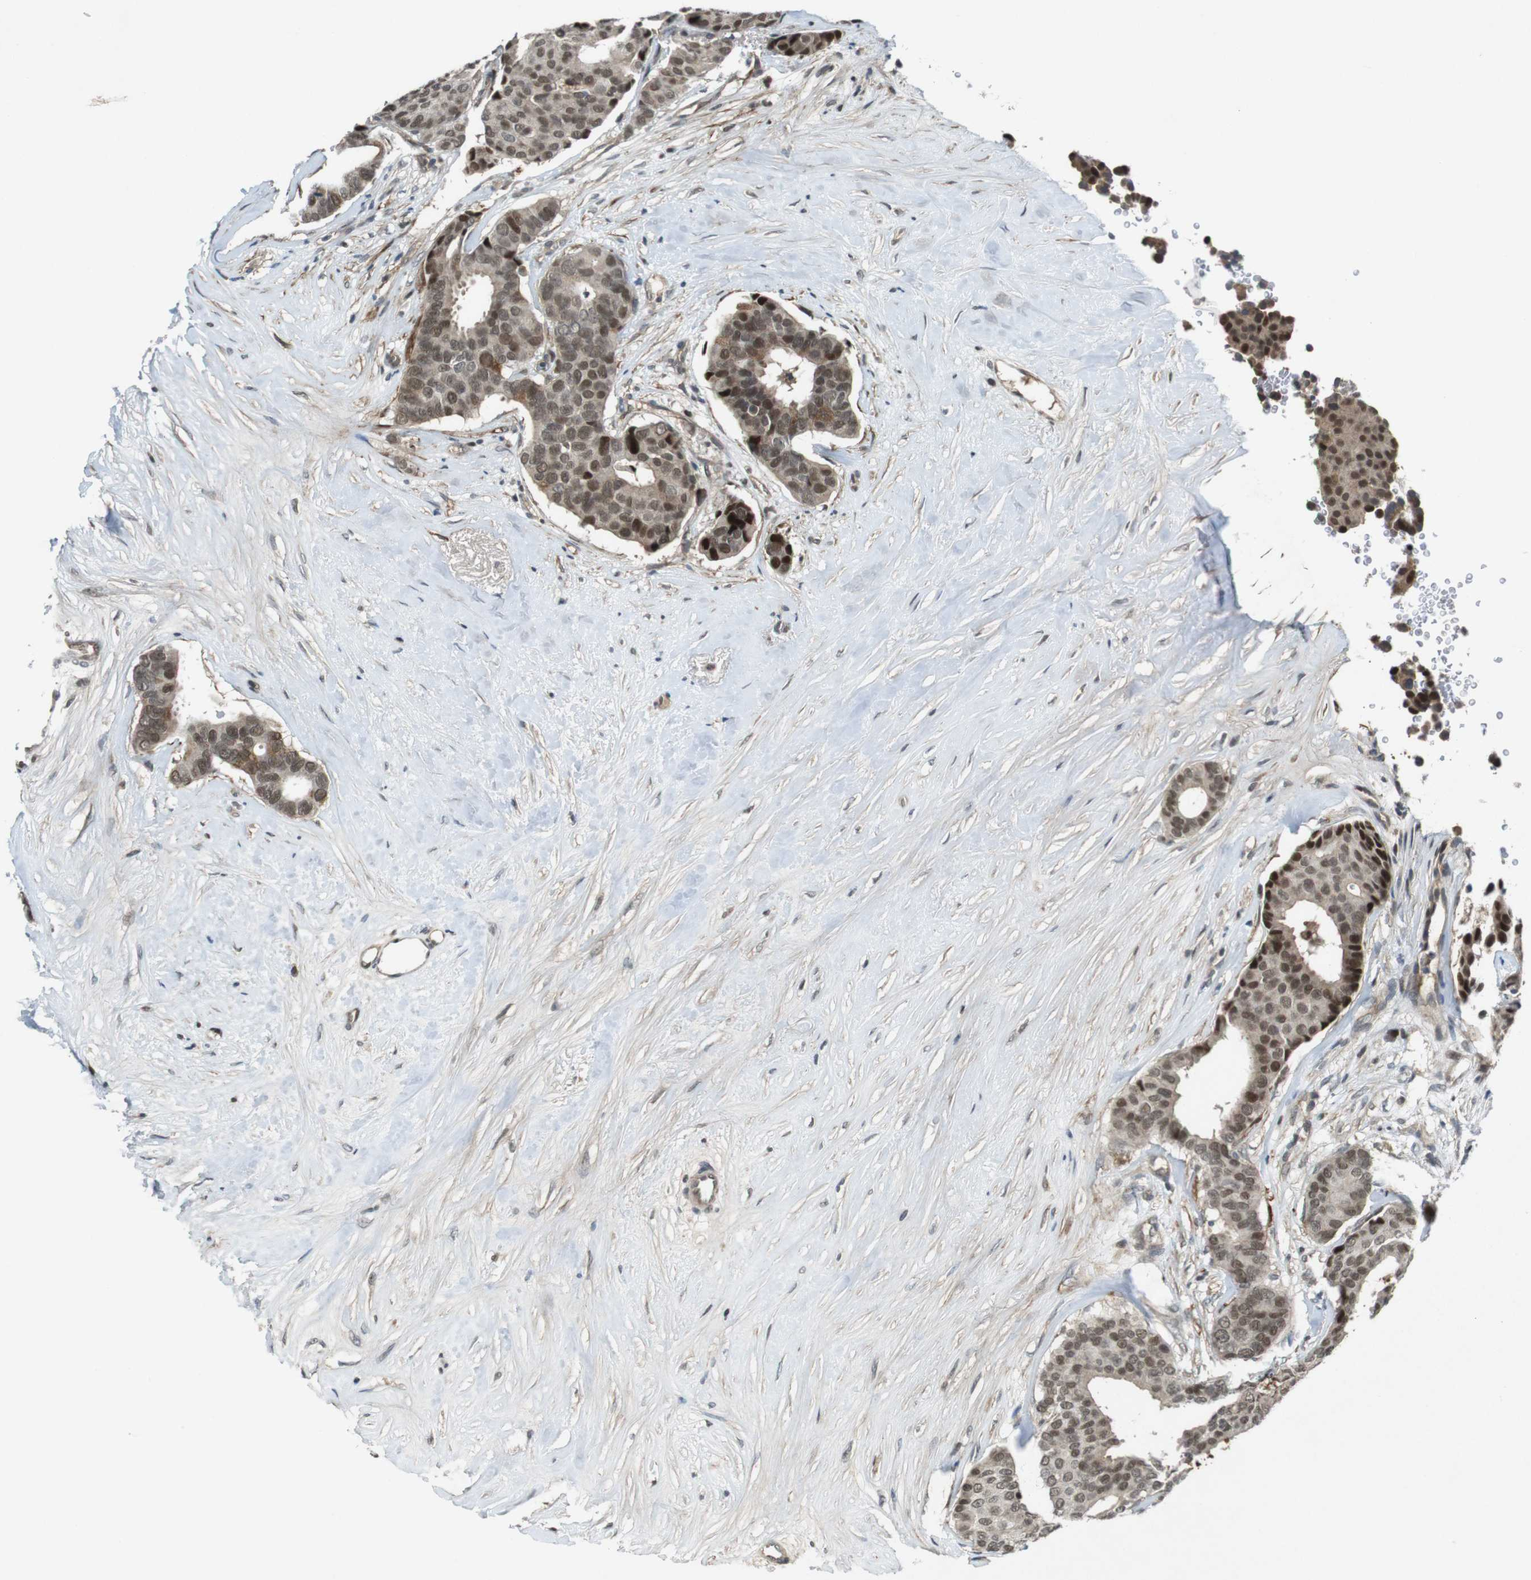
{"staining": {"intensity": "strong", "quantity": ">75%", "location": "cytoplasmic/membranous,nuclear"}, "tissue": "breast cancer", "cell_type": "Tumor cells", "image_type": "cancer", "snomed": [{"axis": "morphology", "description": "Duct carcinoma"}, {"axis": "topography", "description": "Breast"}], "caption": "The image reveals a brown stain indicating the presence of a protein in the cytoplasmic/membranous and nuclear of tumor cells in breast invasive ductal carcinoma. The protein is shown in brown color, while the nuclei are stained blue.", "gene": "MAPKAPK5", "patient": {"sex": "female", "age": 75}}